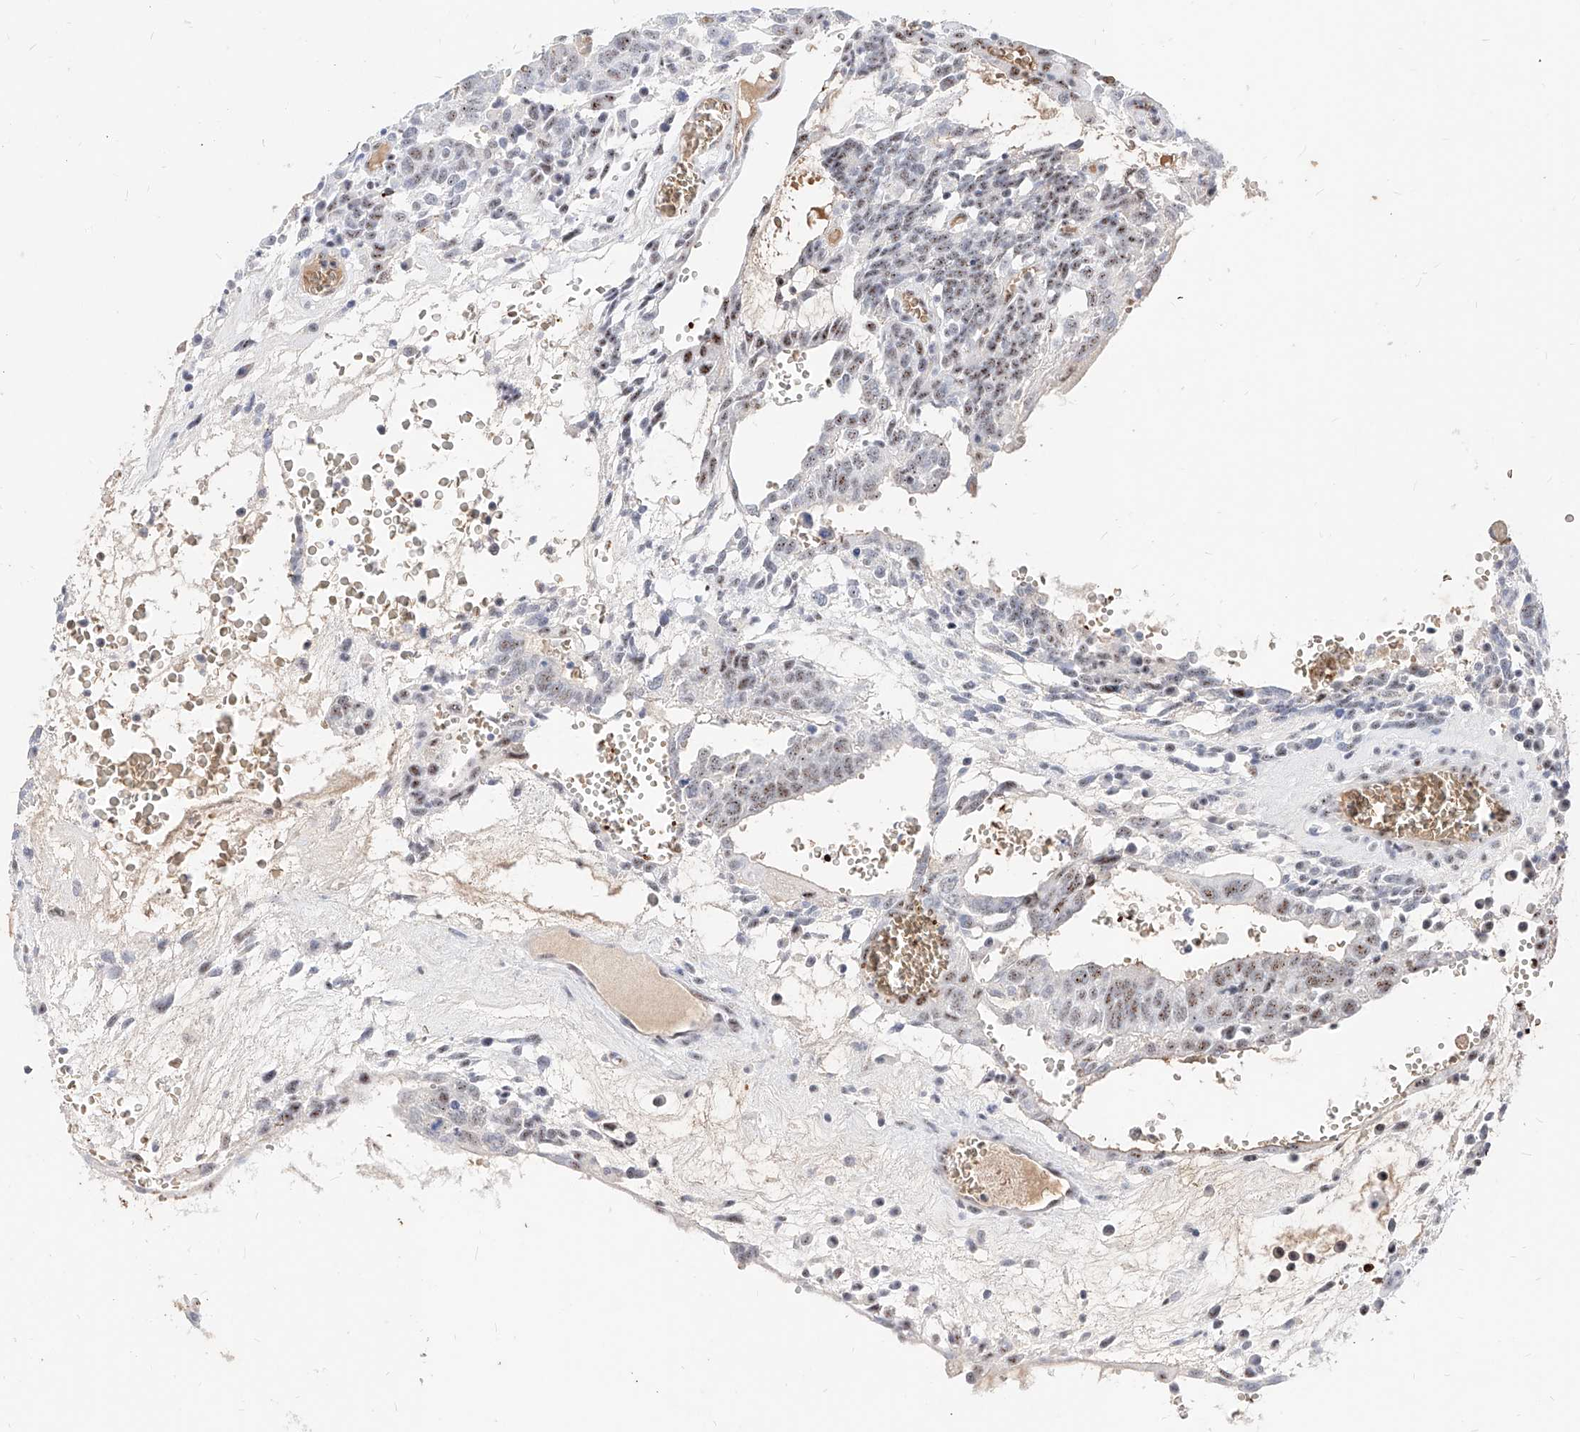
{"staining": {"intensity": "moderate", "quantity": ">75%", "location": "nuclear"}, "tissue": "testis cancer", "cell_type": "Tumor cells", "image_type": "cancer", "snomed": [{"axis": "morphology", "description": "Seminoma, NOS"}, {"axis": "morphology", "description": "Carcinoma, Embryonal, NOS"}, {"axis": "topography", "description": "Testis"}], "caption": "Moderate nuclear positivity for a protein is appreciated in approximately >75% of tumor cells of testis embryonal carcinoma using IHC.", "gene": "ZFP42", "patient": {"sex": "male", "age": 52}}